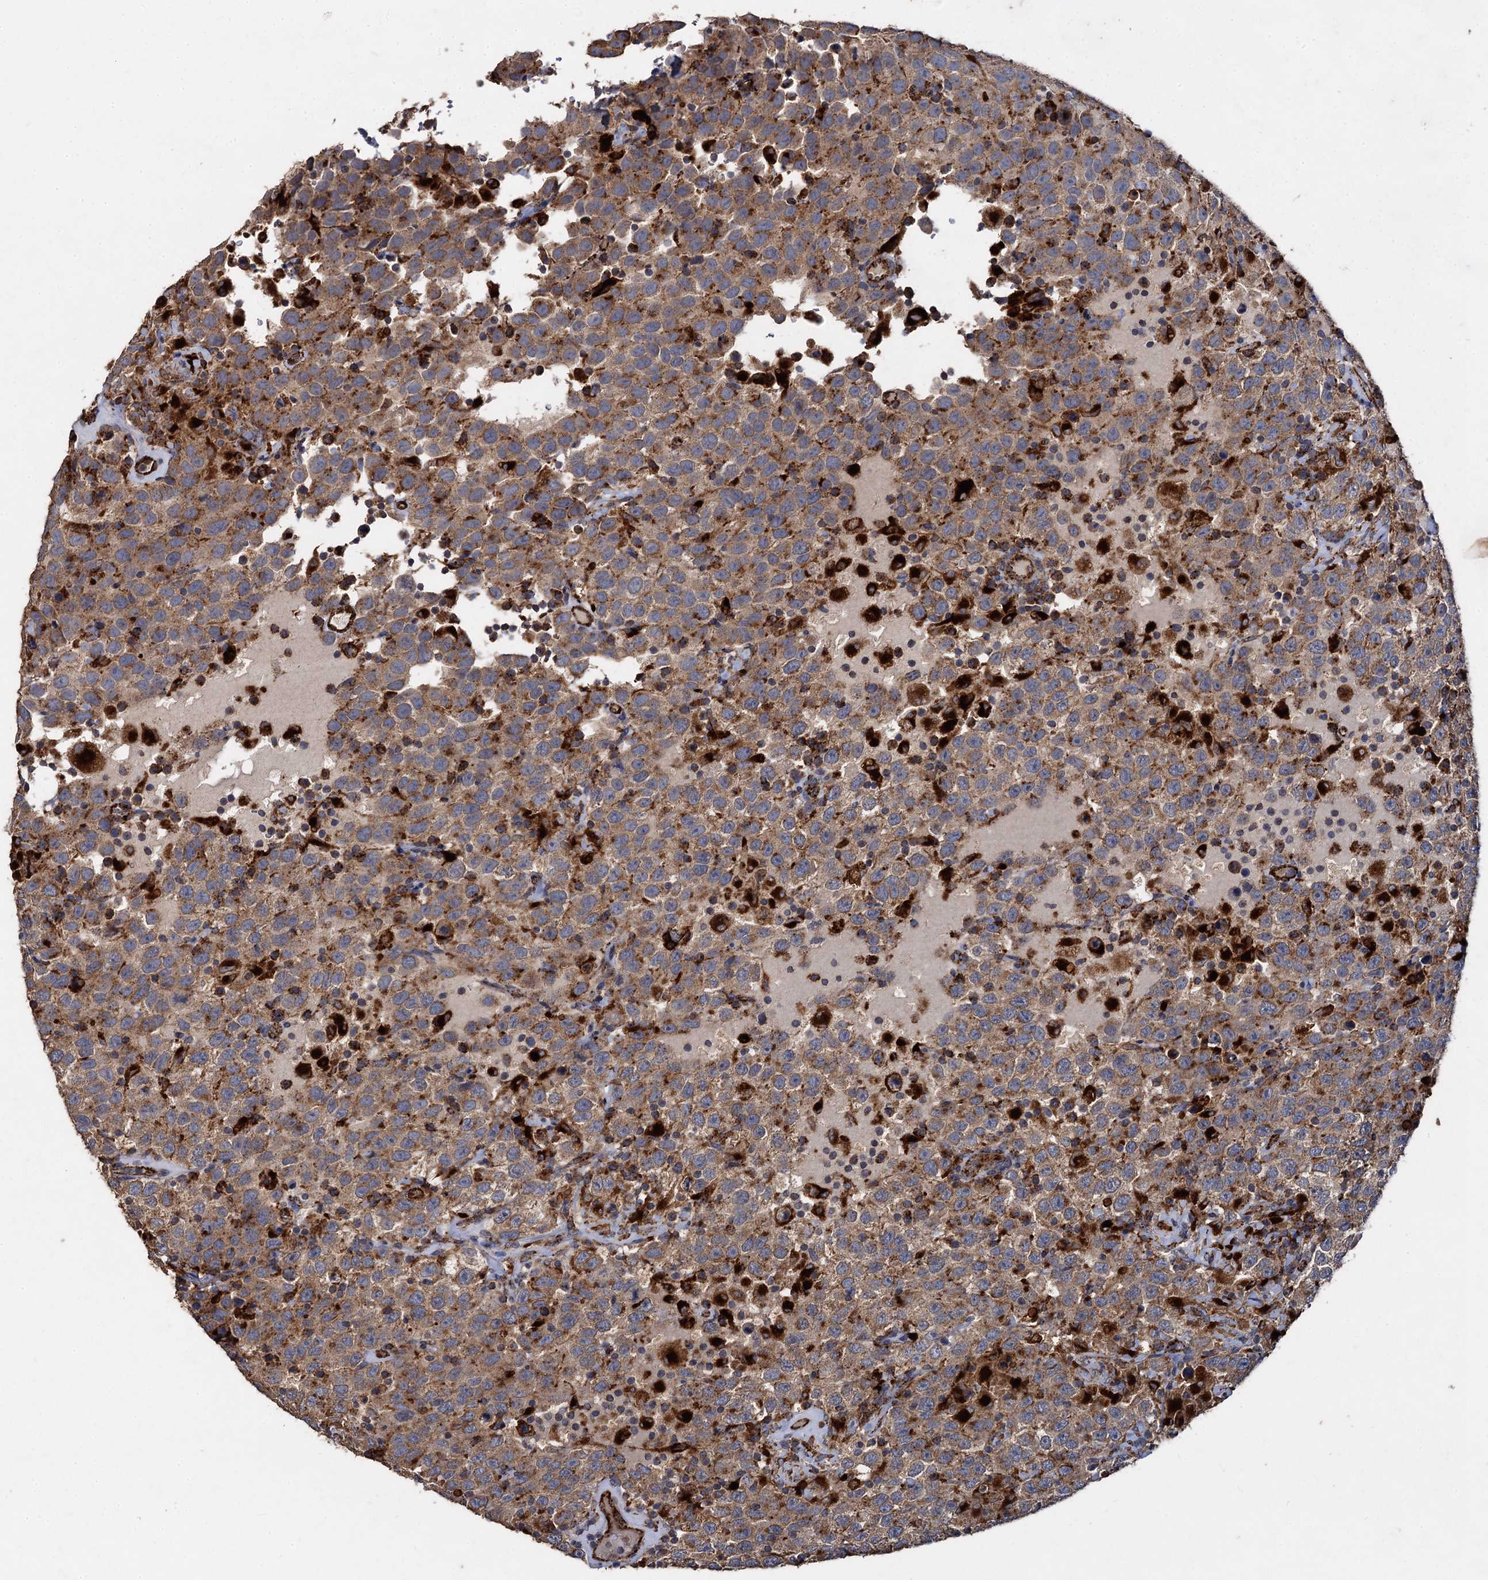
{"staining": {"intensity": "strong", "quantity": "25%-75%", "location": "cytoplasmic/membranous"}, "tissue": "testis cancer", "cell_type": "Tumor cells", "image_type": "cancer", "snomed": [{"axis": "morphology", "description": "Seminoma, NOS"}, {"axis": "topography", "description": "Testis"}], "caption": "Immunohistochemical staining of testis seminoma reveals high levels of strong cytoplasmic/membranous expression in approximately 25%-75% of tumor cells. (Brightfield microscopy of DAB IHC at high magnification).", "gene": "GBA1", "patient": {"sex": "male", "age": 41}}